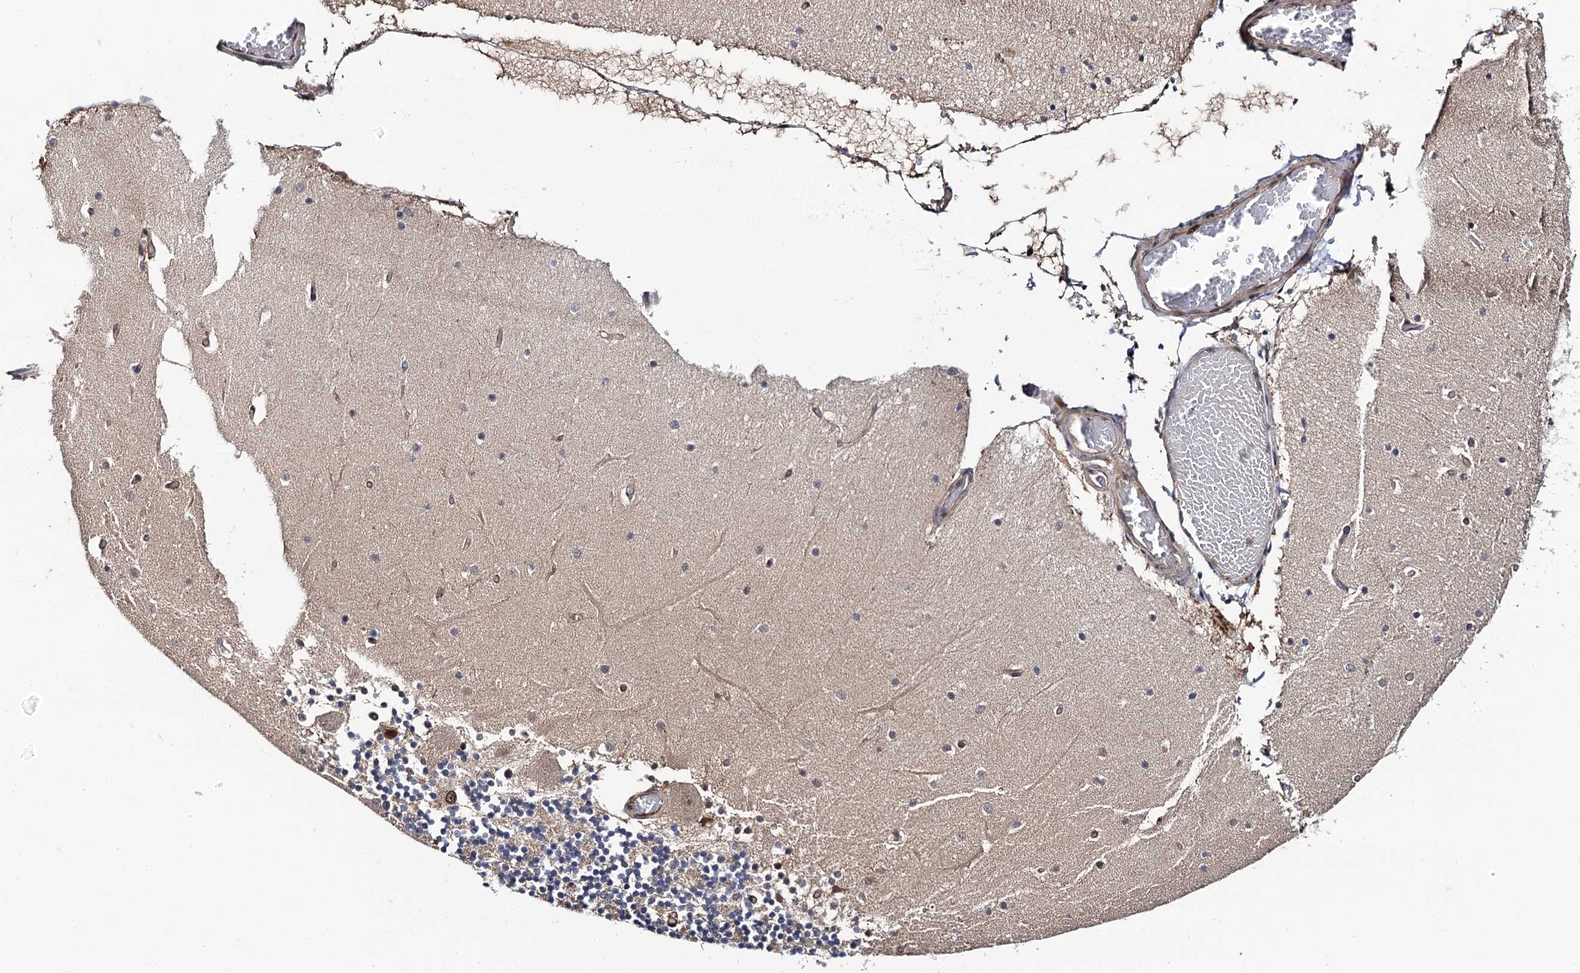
{"staining": {"intensity": "negative", "quantity": "none", "location": "none"}, "tissue": "cerebellum", "cell_type": "Cells in granular layer", "image_type": "normal", "snomed": [{"axis": "morphology", "description": "Normal tissue, NOS"}, {"axis": "topography", "description": "Cerebellum"}], "caption": "Immunohistochemistry histopathology image of unremarkable cerebellum: cerebellum stained with DAB shows no significant protein staining in cells in granular layer. (Stains: DAB (3,3'-diaminobenzidine) IHC with hematoxylin counter stain, Microscopy: brightfield microscopy at high magnification).", "gene": "CDC23", "patient": {"sex": "female", "age": 28}}